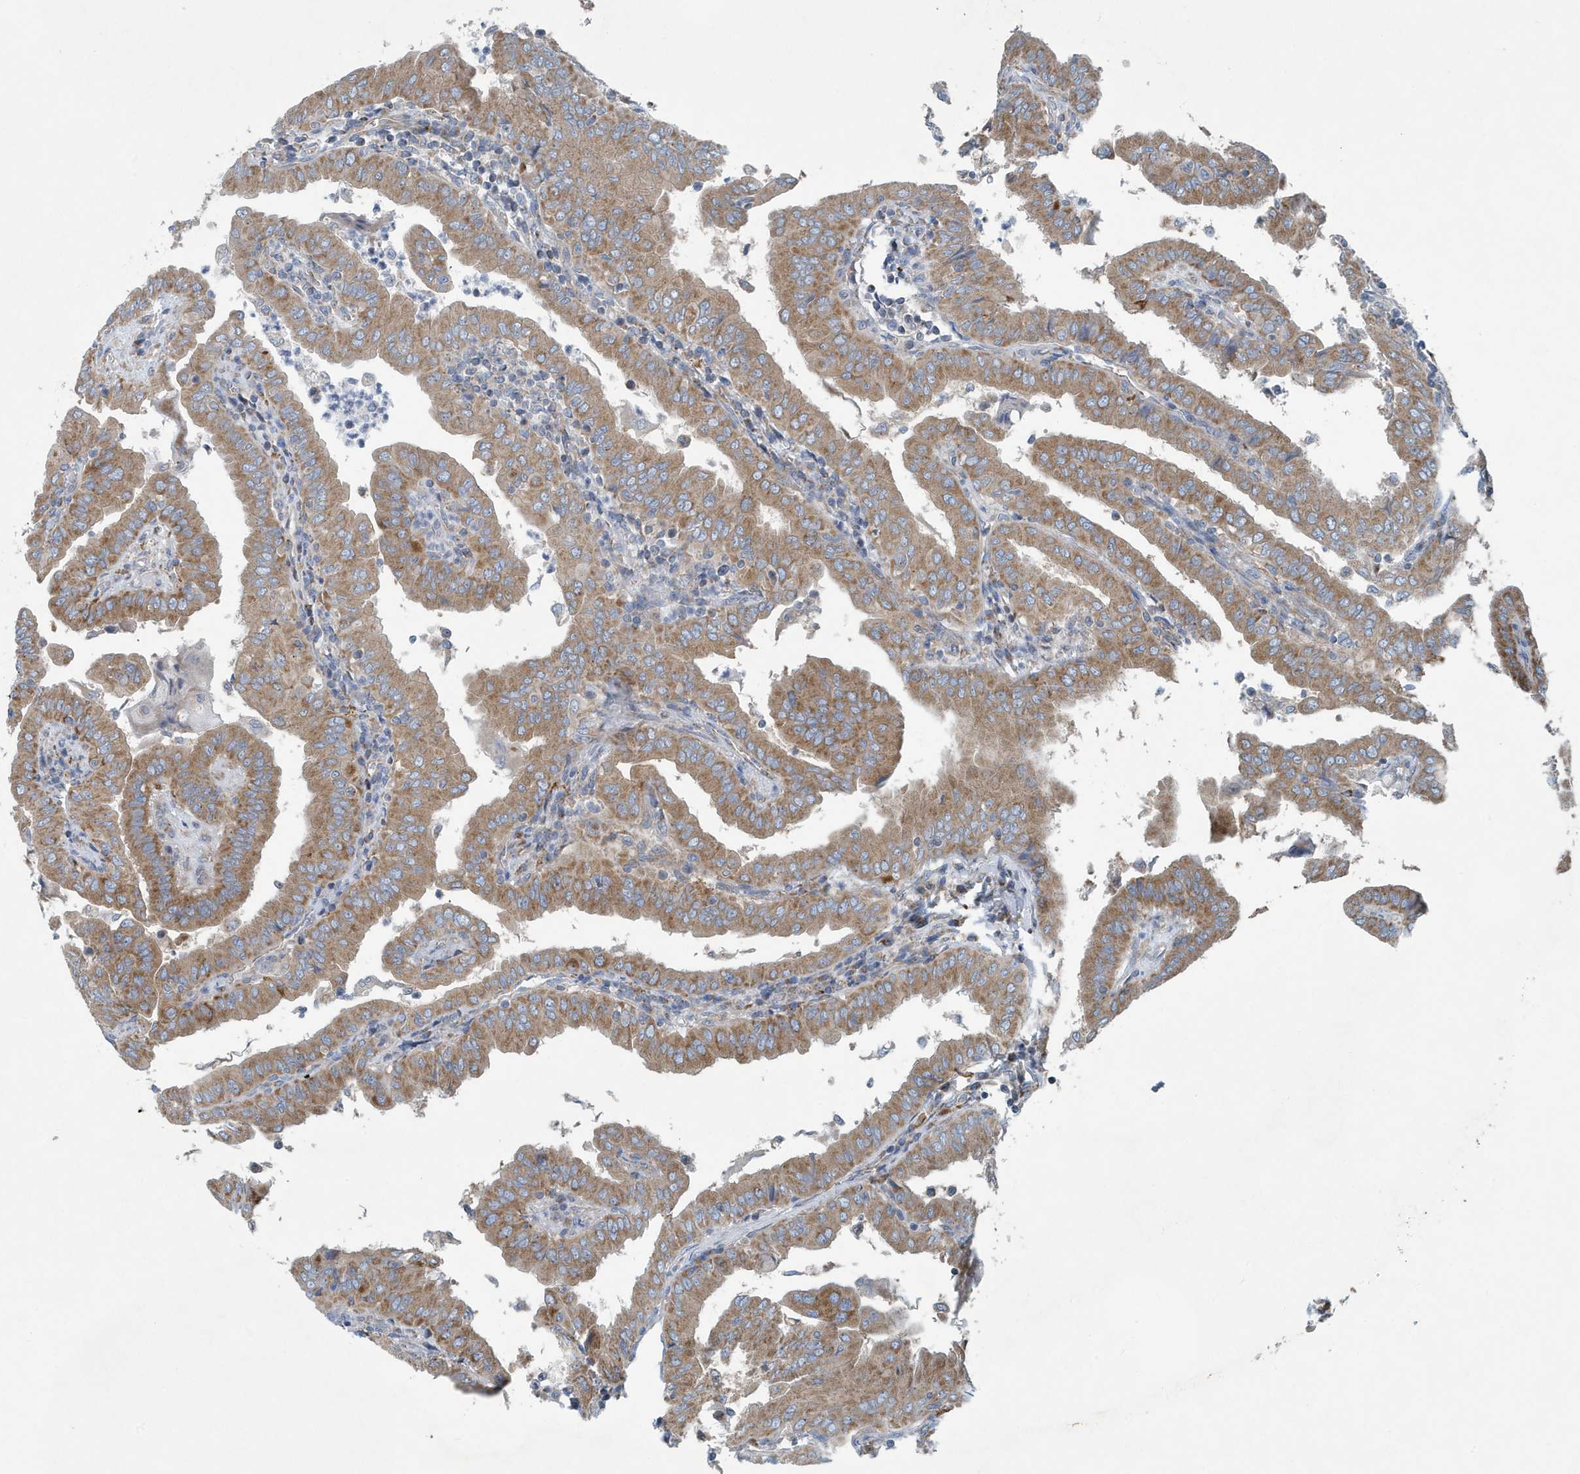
{"staining": {"intensity": "moderate", "quantity": ">75%", "location": "cytoplasmic/membranous"}, "tissue": "thyroid cancer", "cell_type": "Tumor cells", "image_type": "cancer", "snomed": [{"axis": "morphology", "description": "Papillary adenocarcinoma, NOS"}, {"axis": "topography", "description": "Thyroid gland"}], "caption": "Tumor cells reveal medium levels of moderate cytoplasmic/membranous positivity in approximately >75% of cells in thyroid papillary adenocarcinoma. (Brightfield microscopy of DAB IHC at high magnification).", "gene": "PPM1M", "patient": {"sex": "male", "age": 33}}